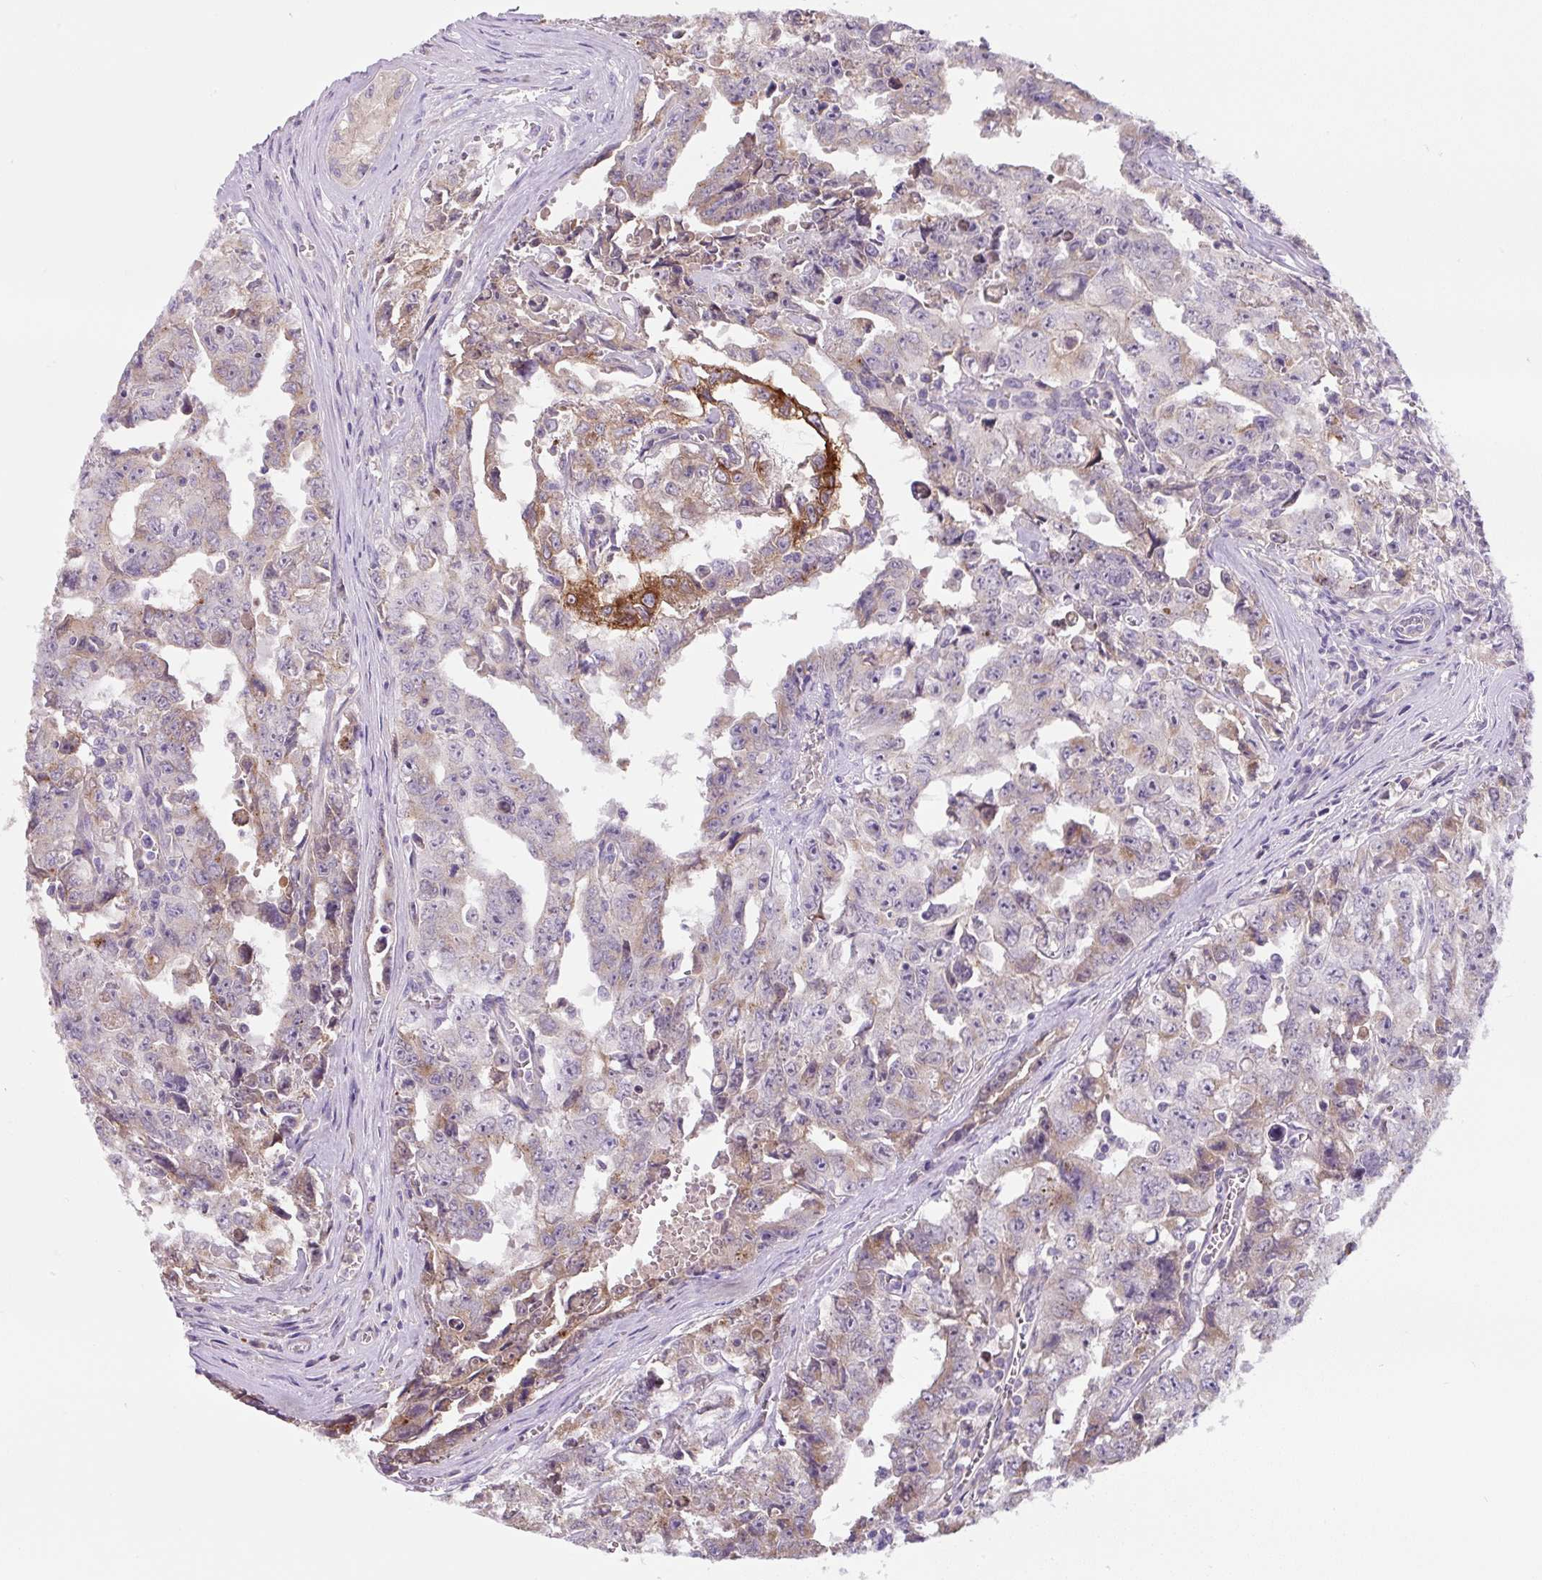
{"staining": {"intensity": "moderate", "quantity": "<25%", "location": "cytoplasmic/membranous"}, "tissue": "testis cancer", "cell_type": "Tumor cells", "image_type": "cancer", "snomed": [{"axis": "morphology", "description": "Carcinoma, Embryonal, NOS"}, {"axis": "topography", "description": "Testis"}], "caption": "A high-resolution image shows immunohistochemistry staining of embryonal carcinoma (testis), which shows moderate cytoplasmic/membranous expression in about <25% of tumor cells.", "gene": "FZD5", "patient": {"sex": "male", "age": 24}}